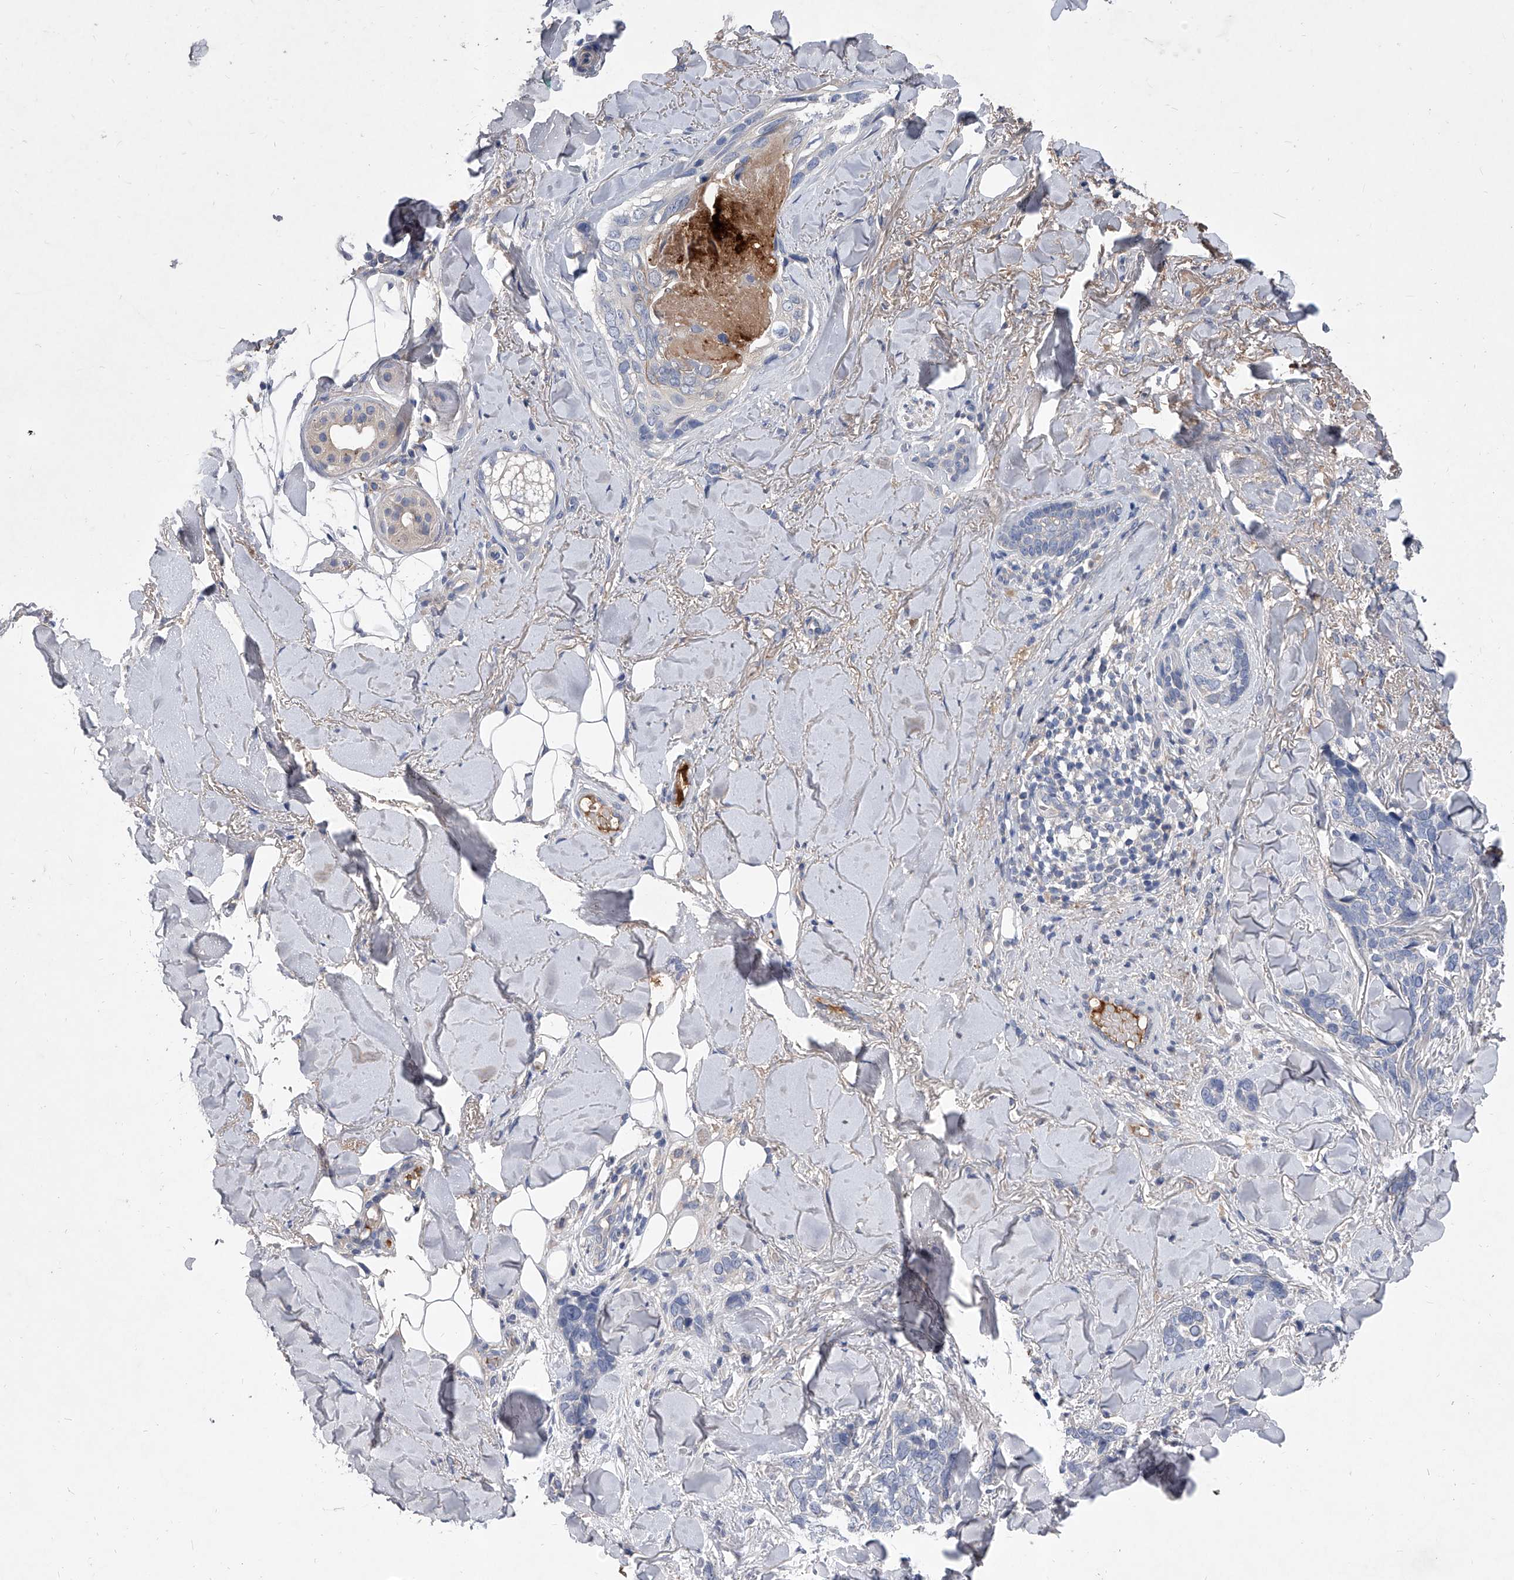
{"staining": {"intensity": "negative", "quantity": "none", "location": "none"}, "tissue": "skin cancer", "cell_type": "Tumor cells", "image_type": "cancer", "snomed": [{"axis": "morphology", "description": "Basal cell carcinoma"}, {"axis": "topography", "description": "Skin"}], "caption": "Tumor cells show no significant protein staining in skin cancer (basal cell carcinoma).", "gene": "C5", "patient": {"sex": "female", "age": 82}}